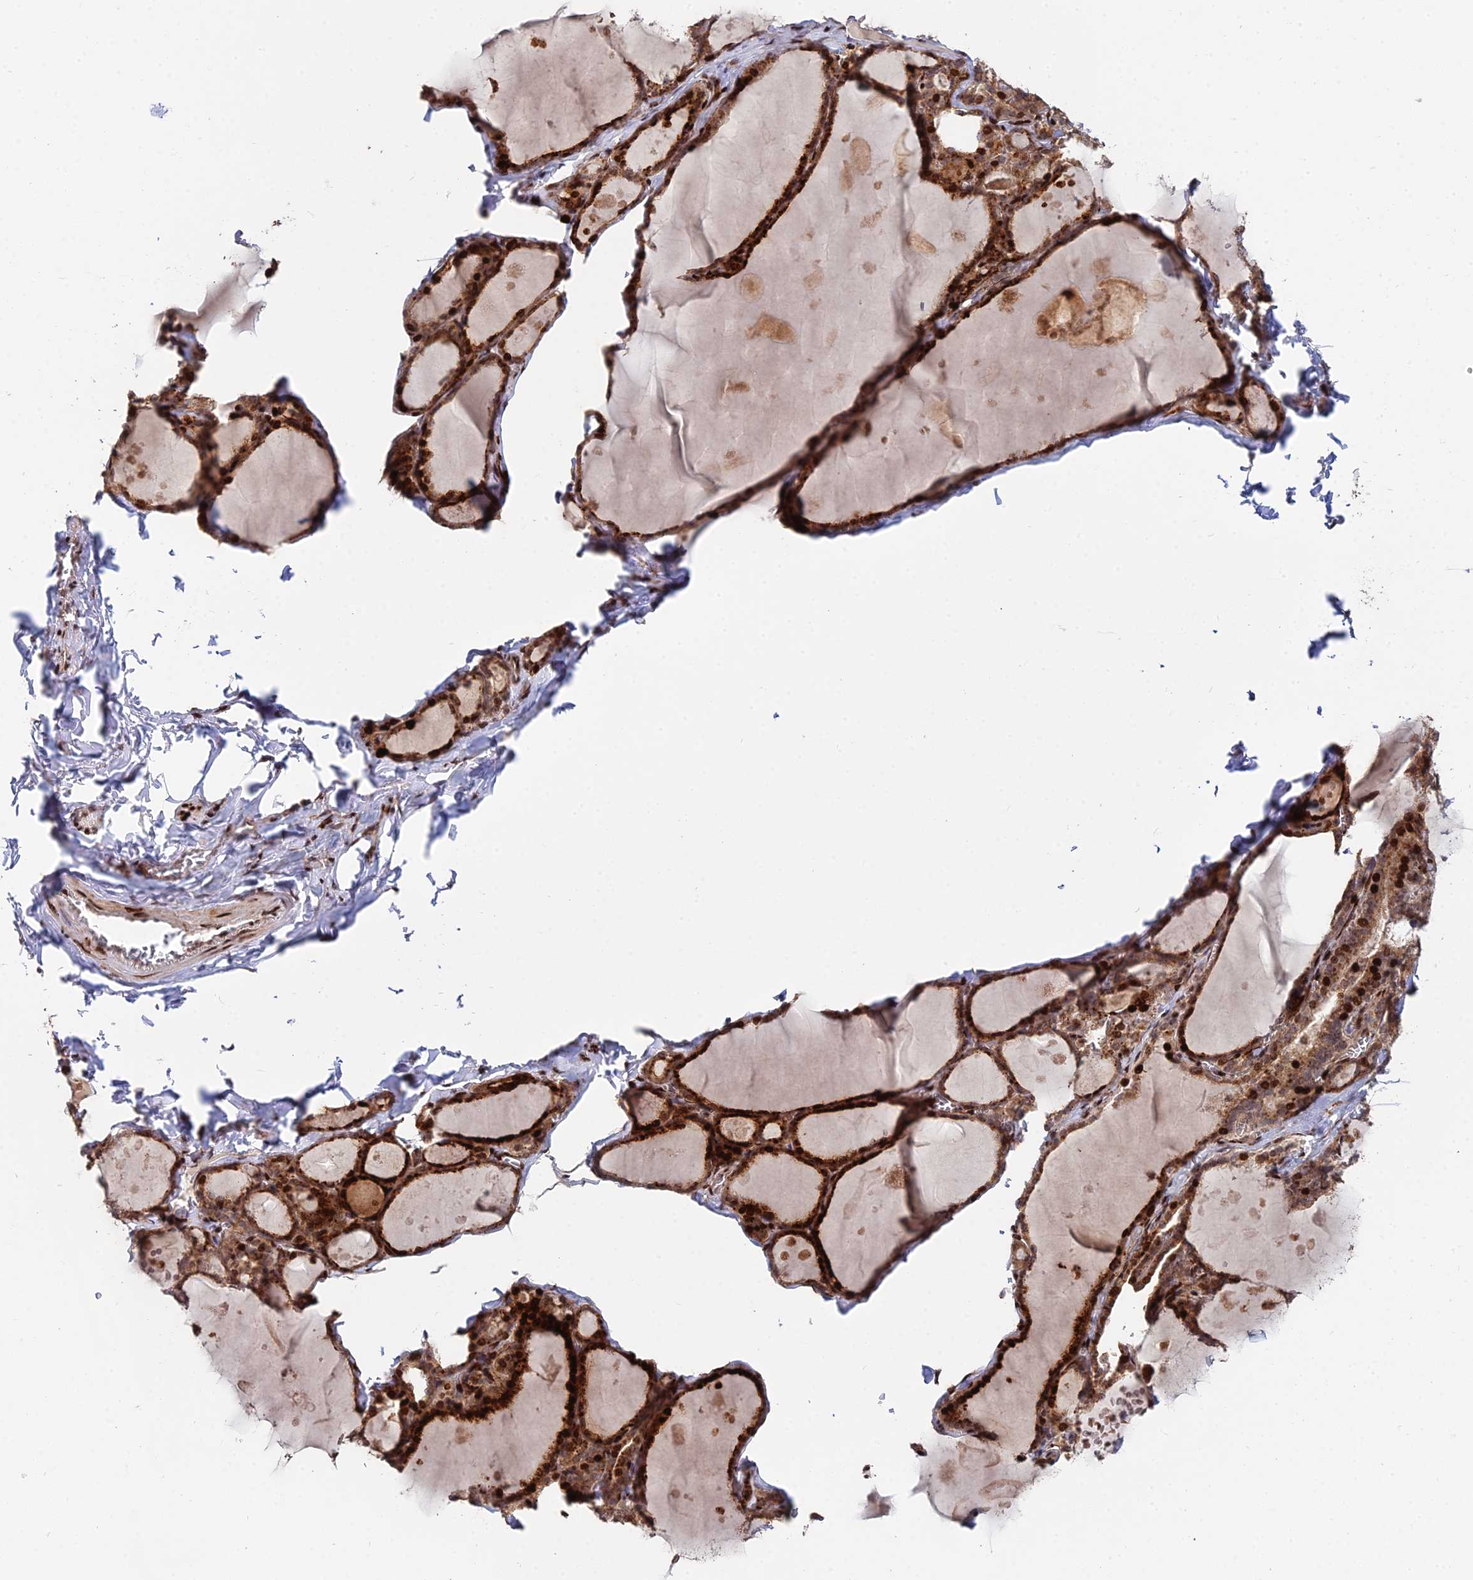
{"staining": {"intensity": "strong", "quantity": ">75%", "location": "cytoplasmic/membranous,nuclear"}, "tissue": "thyroid gland", "cell_type": "Glandular cells", "image_type": "normal", "snomed": [{"axis": "morphology", "description": "Normal tissue, NOS"}, {"axis": "topography", "description": "Thyroid gland"}], "caption": "An immunohistochemistry photomicrograph of unremarkable tissue is shown. Protein staining in brown labels strong cytoplasmic/membranous,nuclear positivity in thyroid gland within glandular cells.", "gene": "RBMS2", "patient": {"sex": "male", "age": 56}}